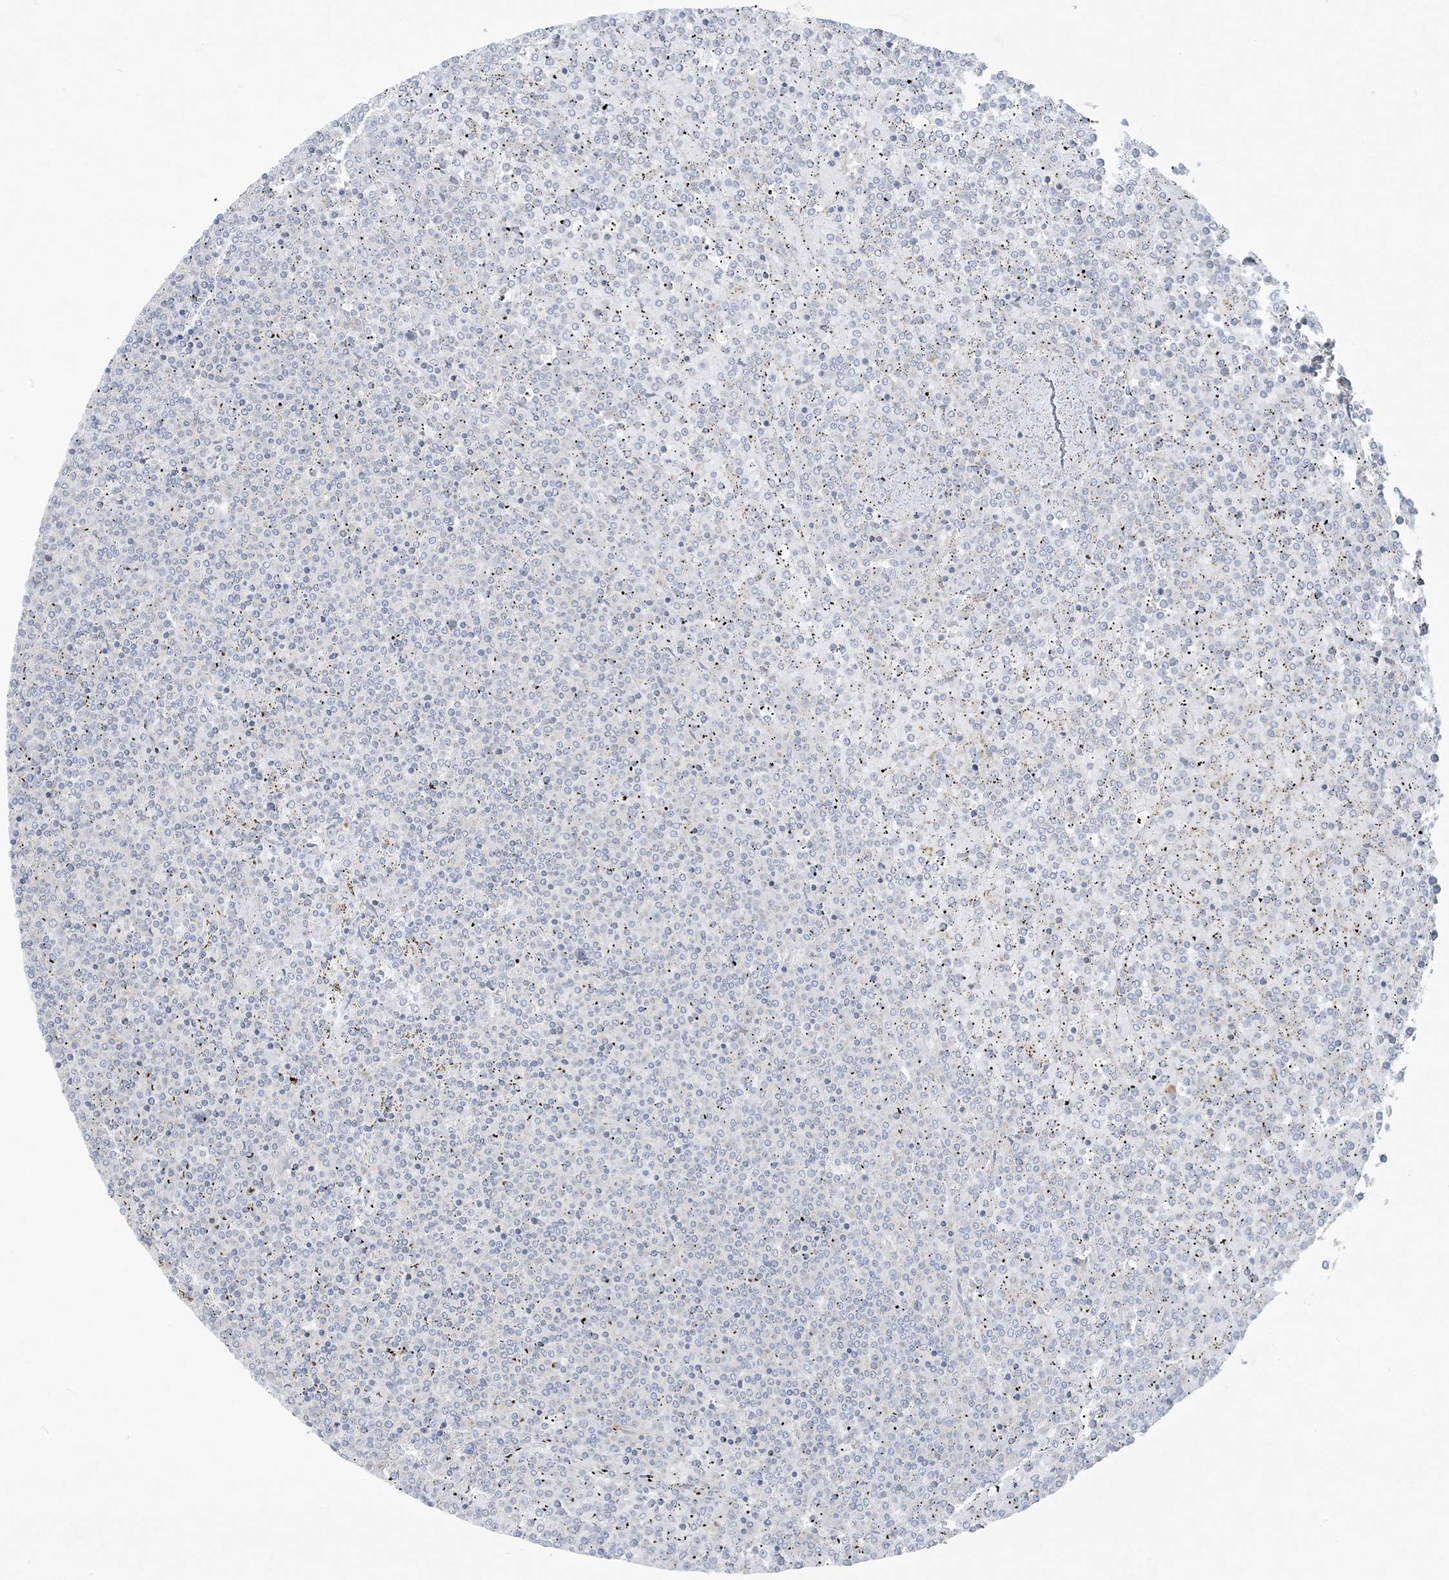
{"staining": {"intensity": "negative", "quantity": "none", "location": "none"}, "tissue": "lymphoma", "cell_type": "Tumor cells", "image_type": "cancer", "snomed": [{"axis": "morphology", "description": "Malignant lymphoma, non-Hodgkin's type, Low grade"}, {"axis": "topography", "description": "Spleen"}], "caption": "IHC histopathology image of neoplastic tissue: lymphoma stained with DAB (3,3'-diaminobenzidine) reveals no significant protein positivity in tumor cells.", "gene": "PIK3R4", "patient": {"sex": "female", "age": 19}}